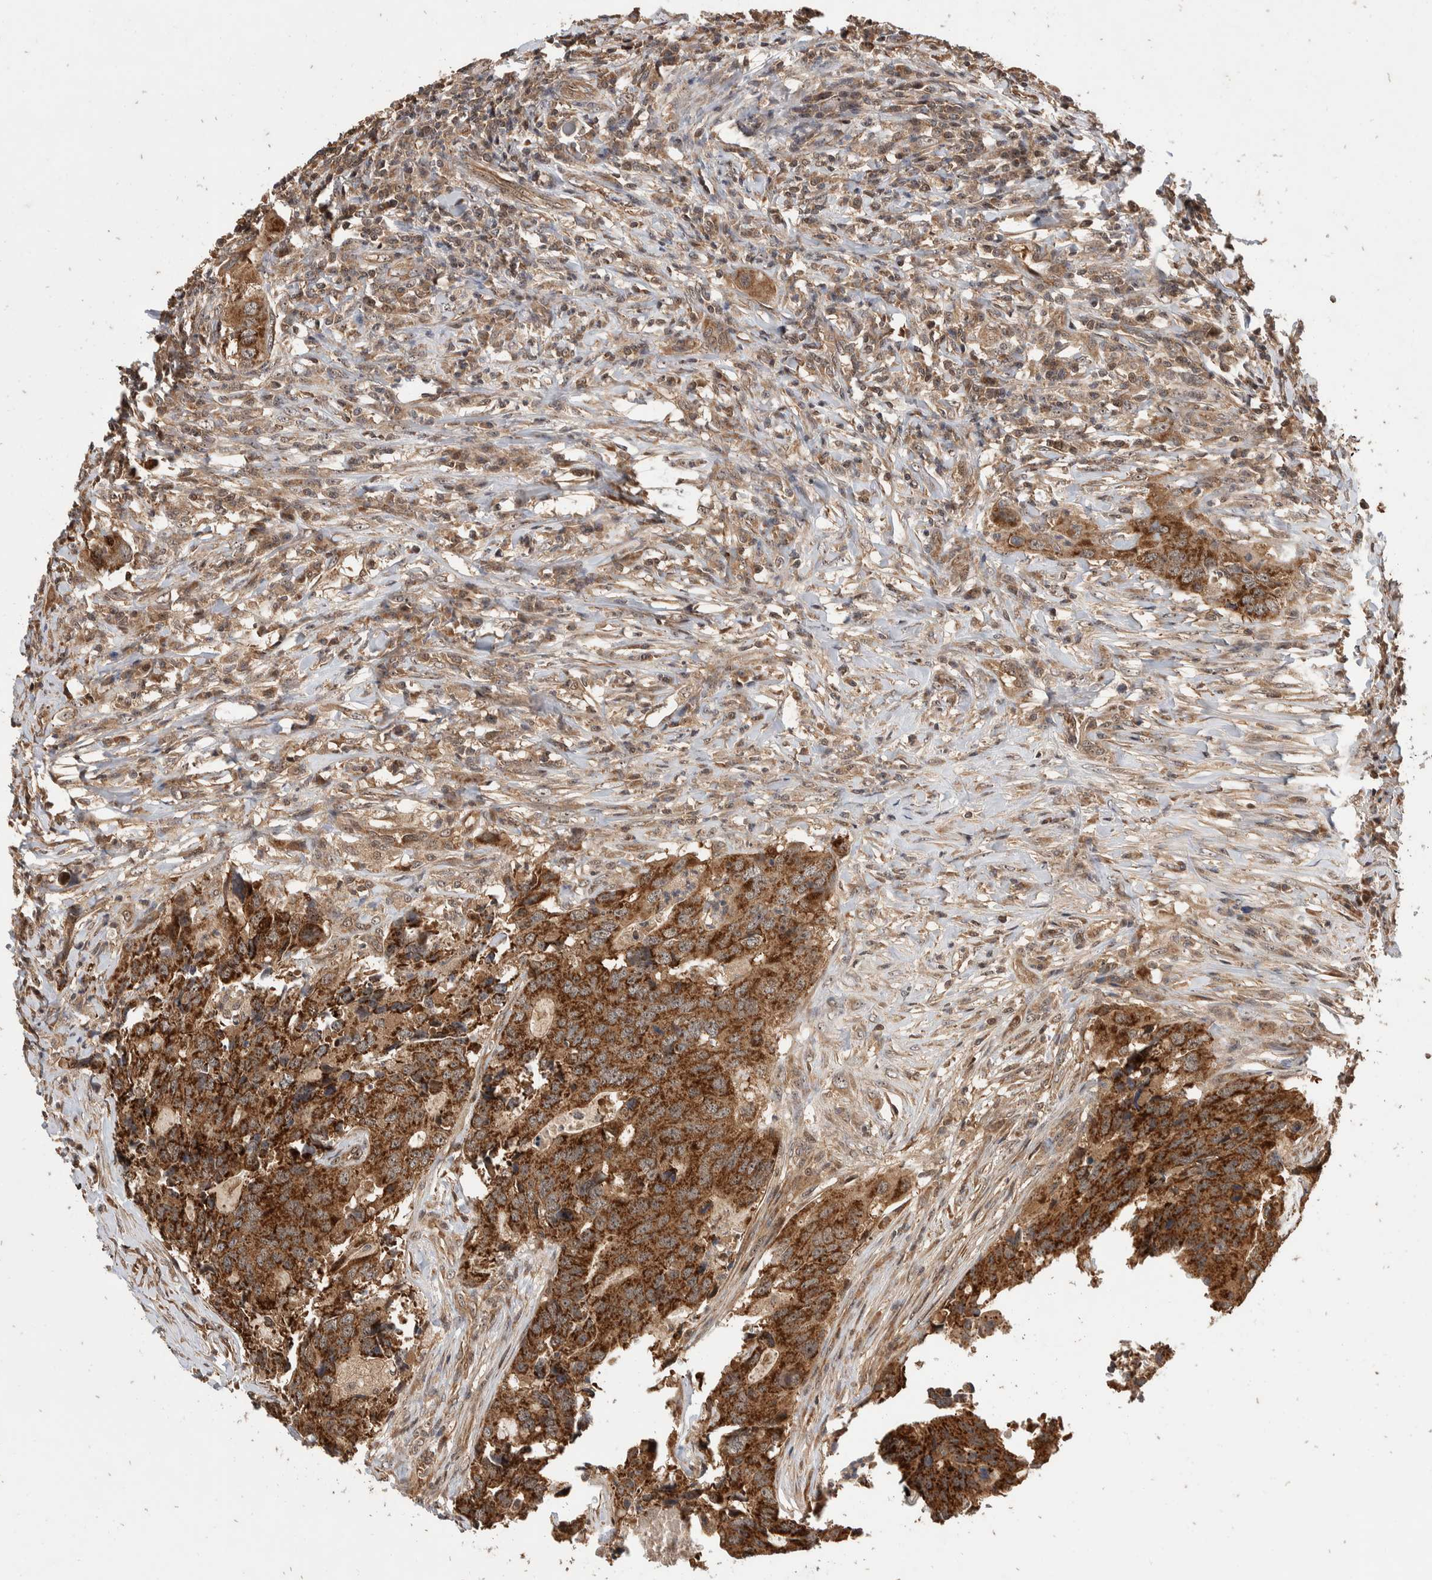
{"staining": {"intensity": "strong", "quantity": ">75%", "location": "cytoplasmic/membranous,nuclear"}, "tissue": "colorectal cancer", "cell_type": "Tumor cells", "image_type": "cancer", "snomed": [{"axis": "morphology", "description": "Adenocarcinoma, NOS"}, {"axis": "topography", "description": "Colon"}], "caption": "Immunohistochemistry image of neoplastic tissue: colorectal cancer stained using immunohistochemistry (IHC) demonstrates high levels of strong protein expression localized specifically in the cytoplasmic/membranous and nuclear of tumor cells, appearing as a cytoplasmic/membranous and nuclear brown color.", "gene": "ABHD11", "patient": {"sex": "male", "age": 71}}